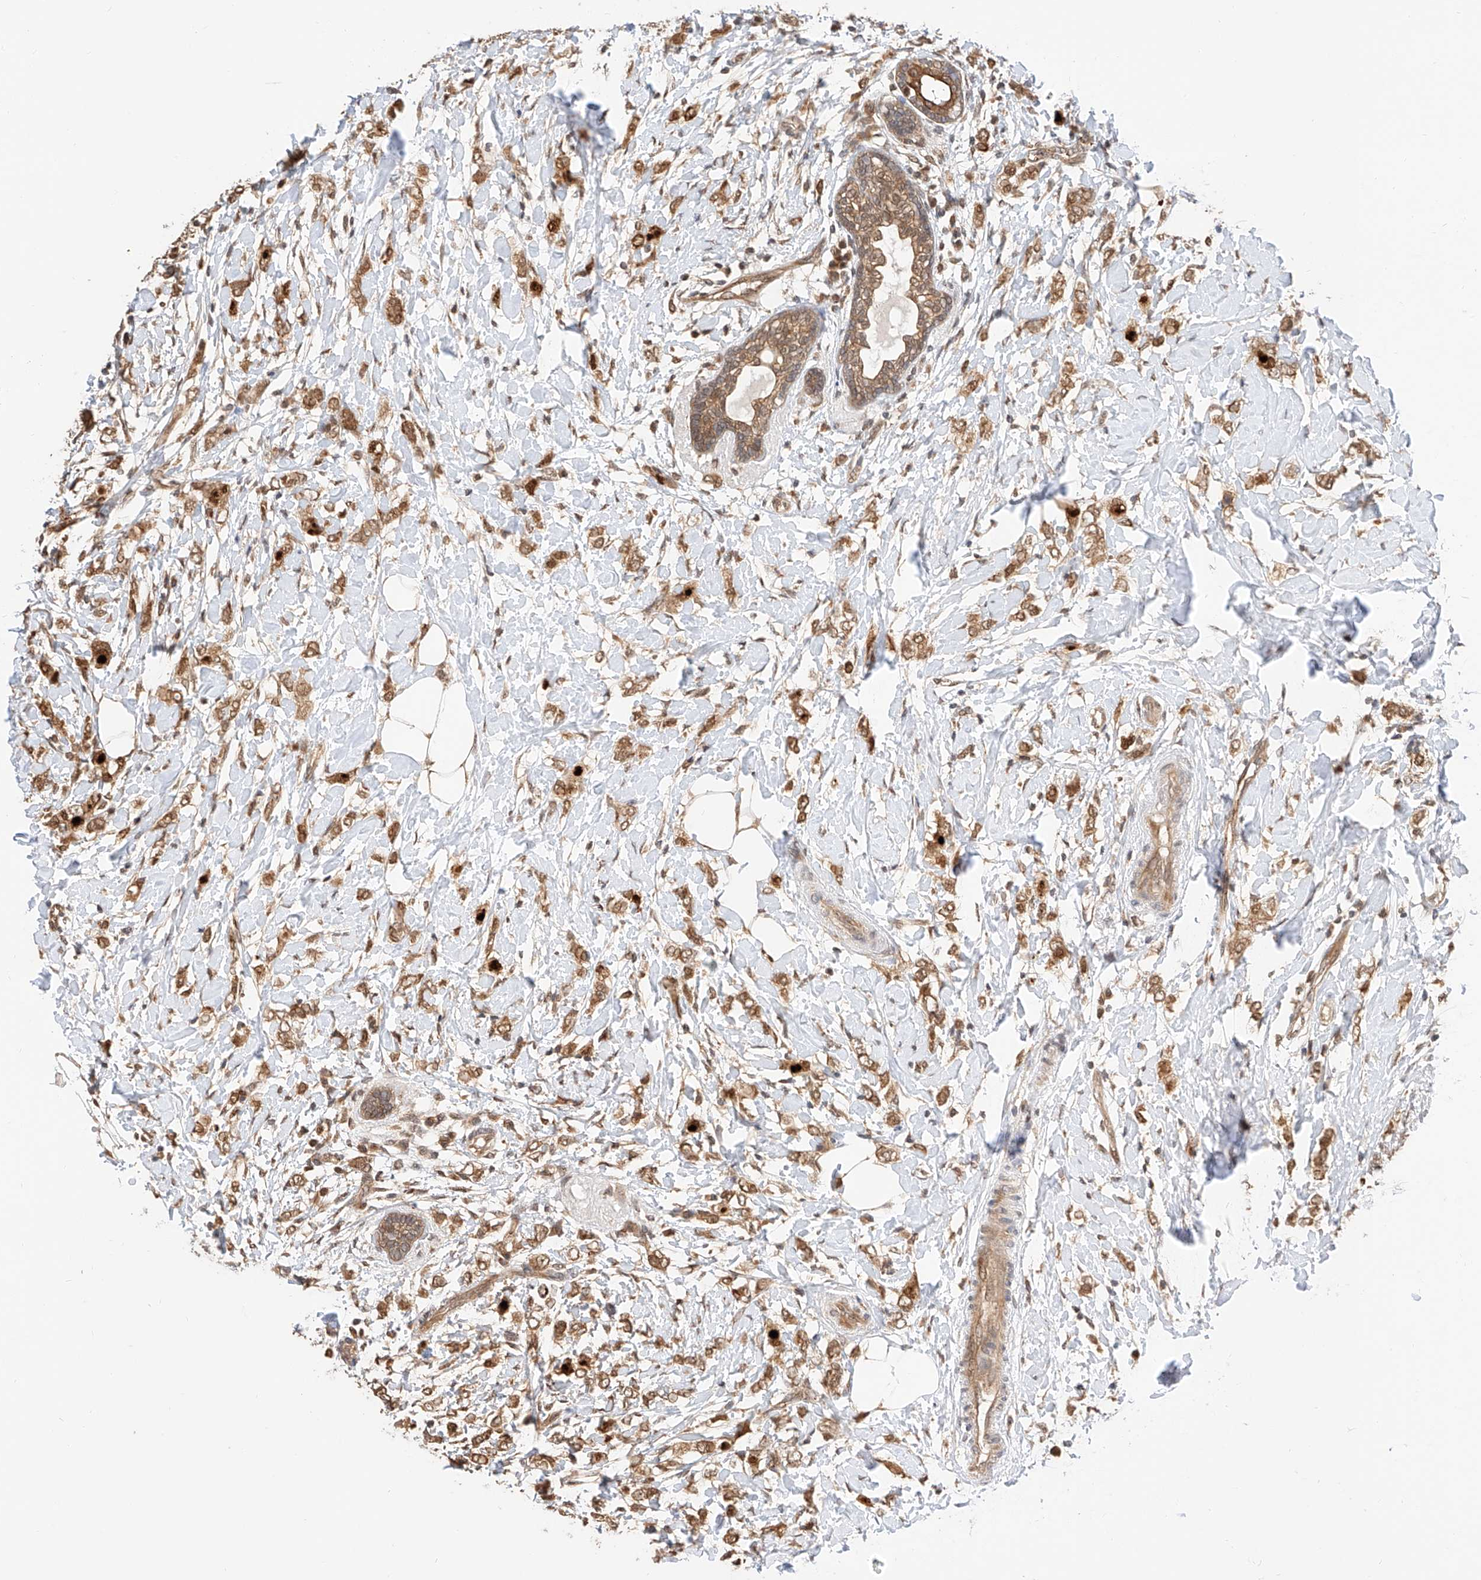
{"staining": {"intensity": "moderate", "quantity": ">75%", "location": "cytoplasmic/membranous,nuclear"}, "tissue": "breast cancer", "cell_type": "Tumor cells", "image_type": "cancer", "snomed": [{"axis": "morphology", "description": "Normal tissue, NOS"}, {"axis": "morphology", "description": "Lobular carcinoma"}, {"axis": "topography", "description": "Breast"}], "caption": "Immunohistochemical staining of breast lobular carcinoma displays medium levels of moderate cytoplasmic/membranous and nuclear protein positivity in about >75% of tumor cells.", "gene": "EIF4H", "patient": {"sex": "female", "age": 47}}